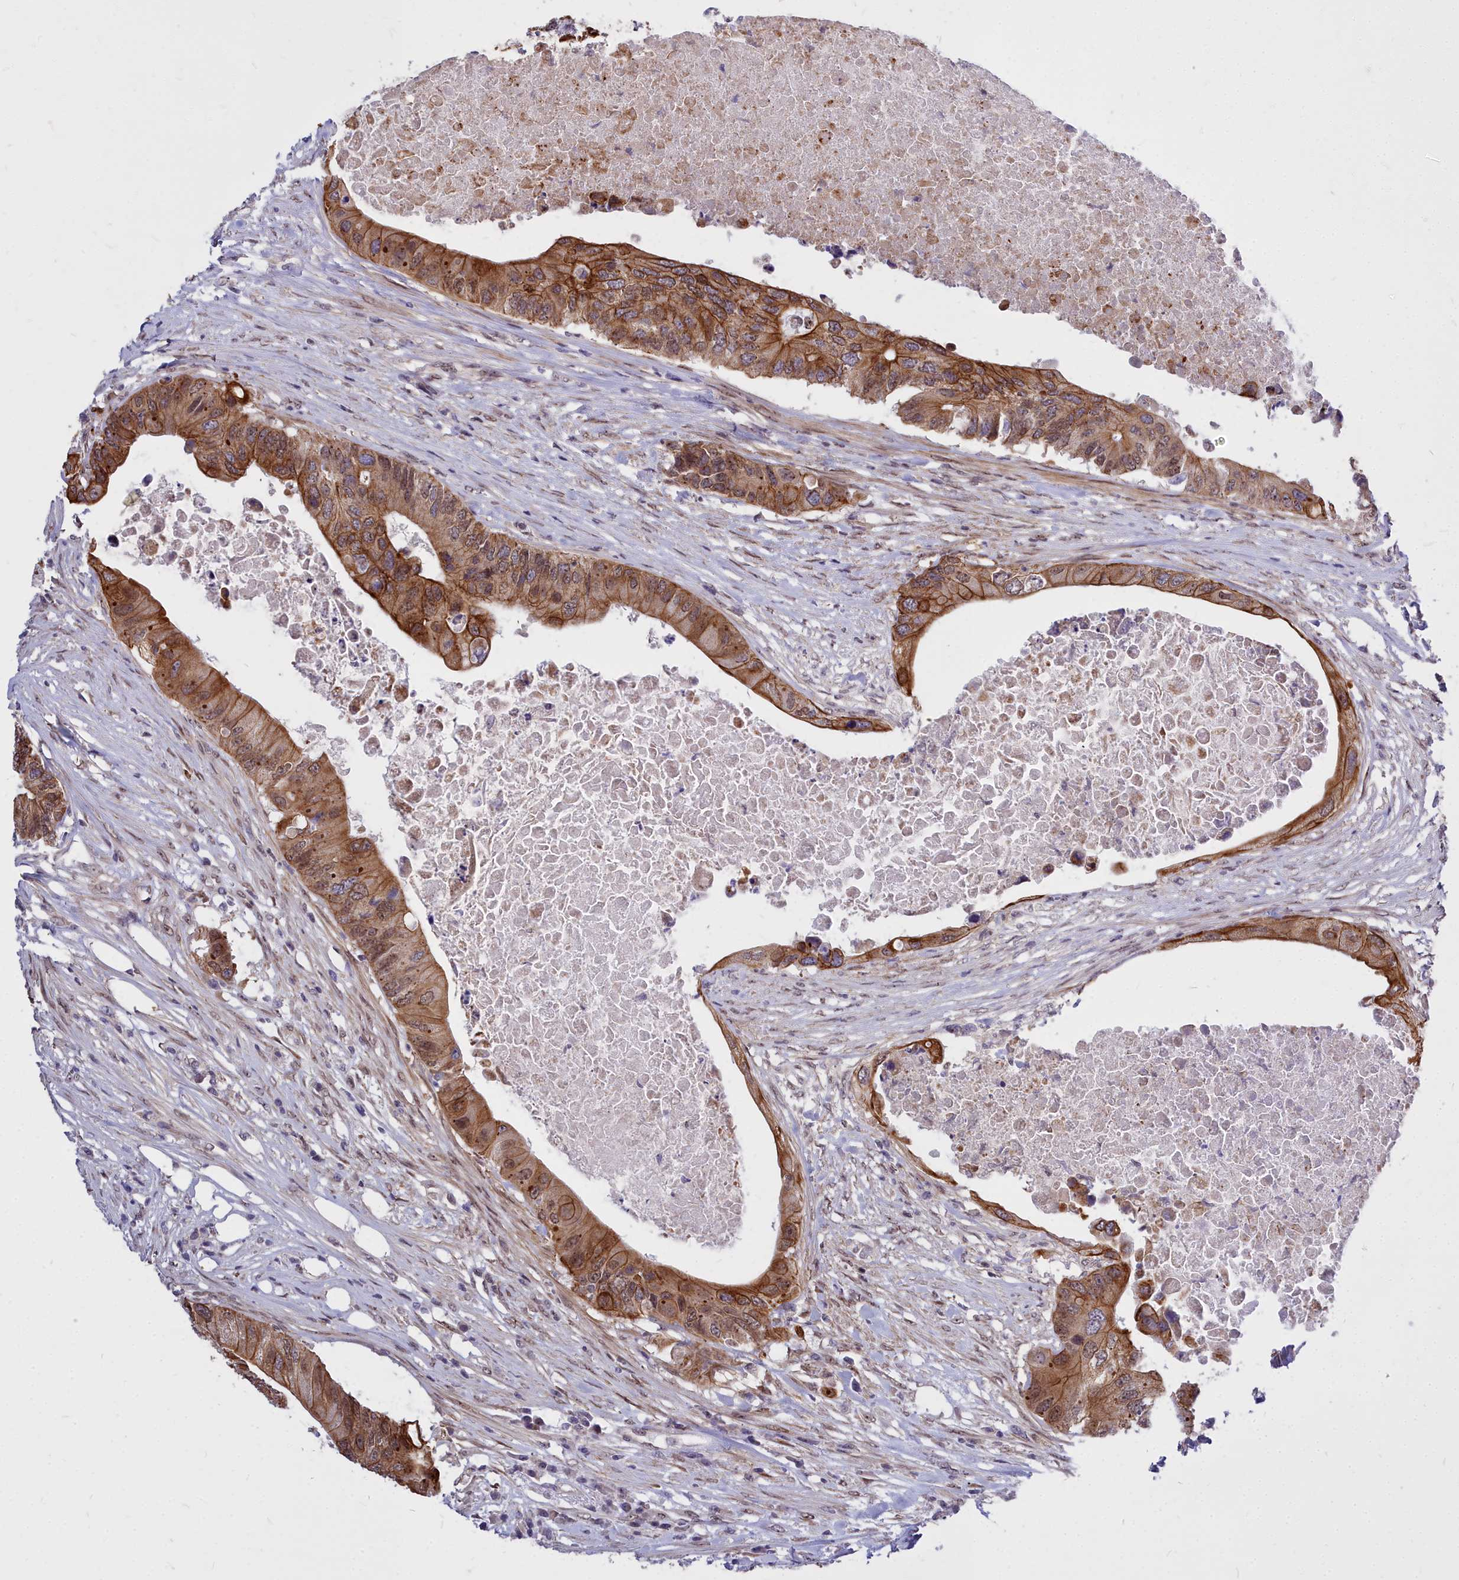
{"staining": {"intensity": "strong", "quantity": ">75%", "location": "cytoplasmic/membranous"}, "tissue": "colorectal cancer", "cell_type": "Tumor cells", "image_type": "cancer", "snomed": [{"axis": "morphology", "description": "Adenocarcinoma, NOS"}, {"axis": "topography", "description": "Colon"}], "caption": "Protein expression by immunohistochemistry (IHC) displays strong cytoplasmic/membranous staining in about >75% of tumor cells in colorectal cancer (adenocarcinoma).", "gene": "ABCB8", "patient": {"sex": "male", "age": 71}}